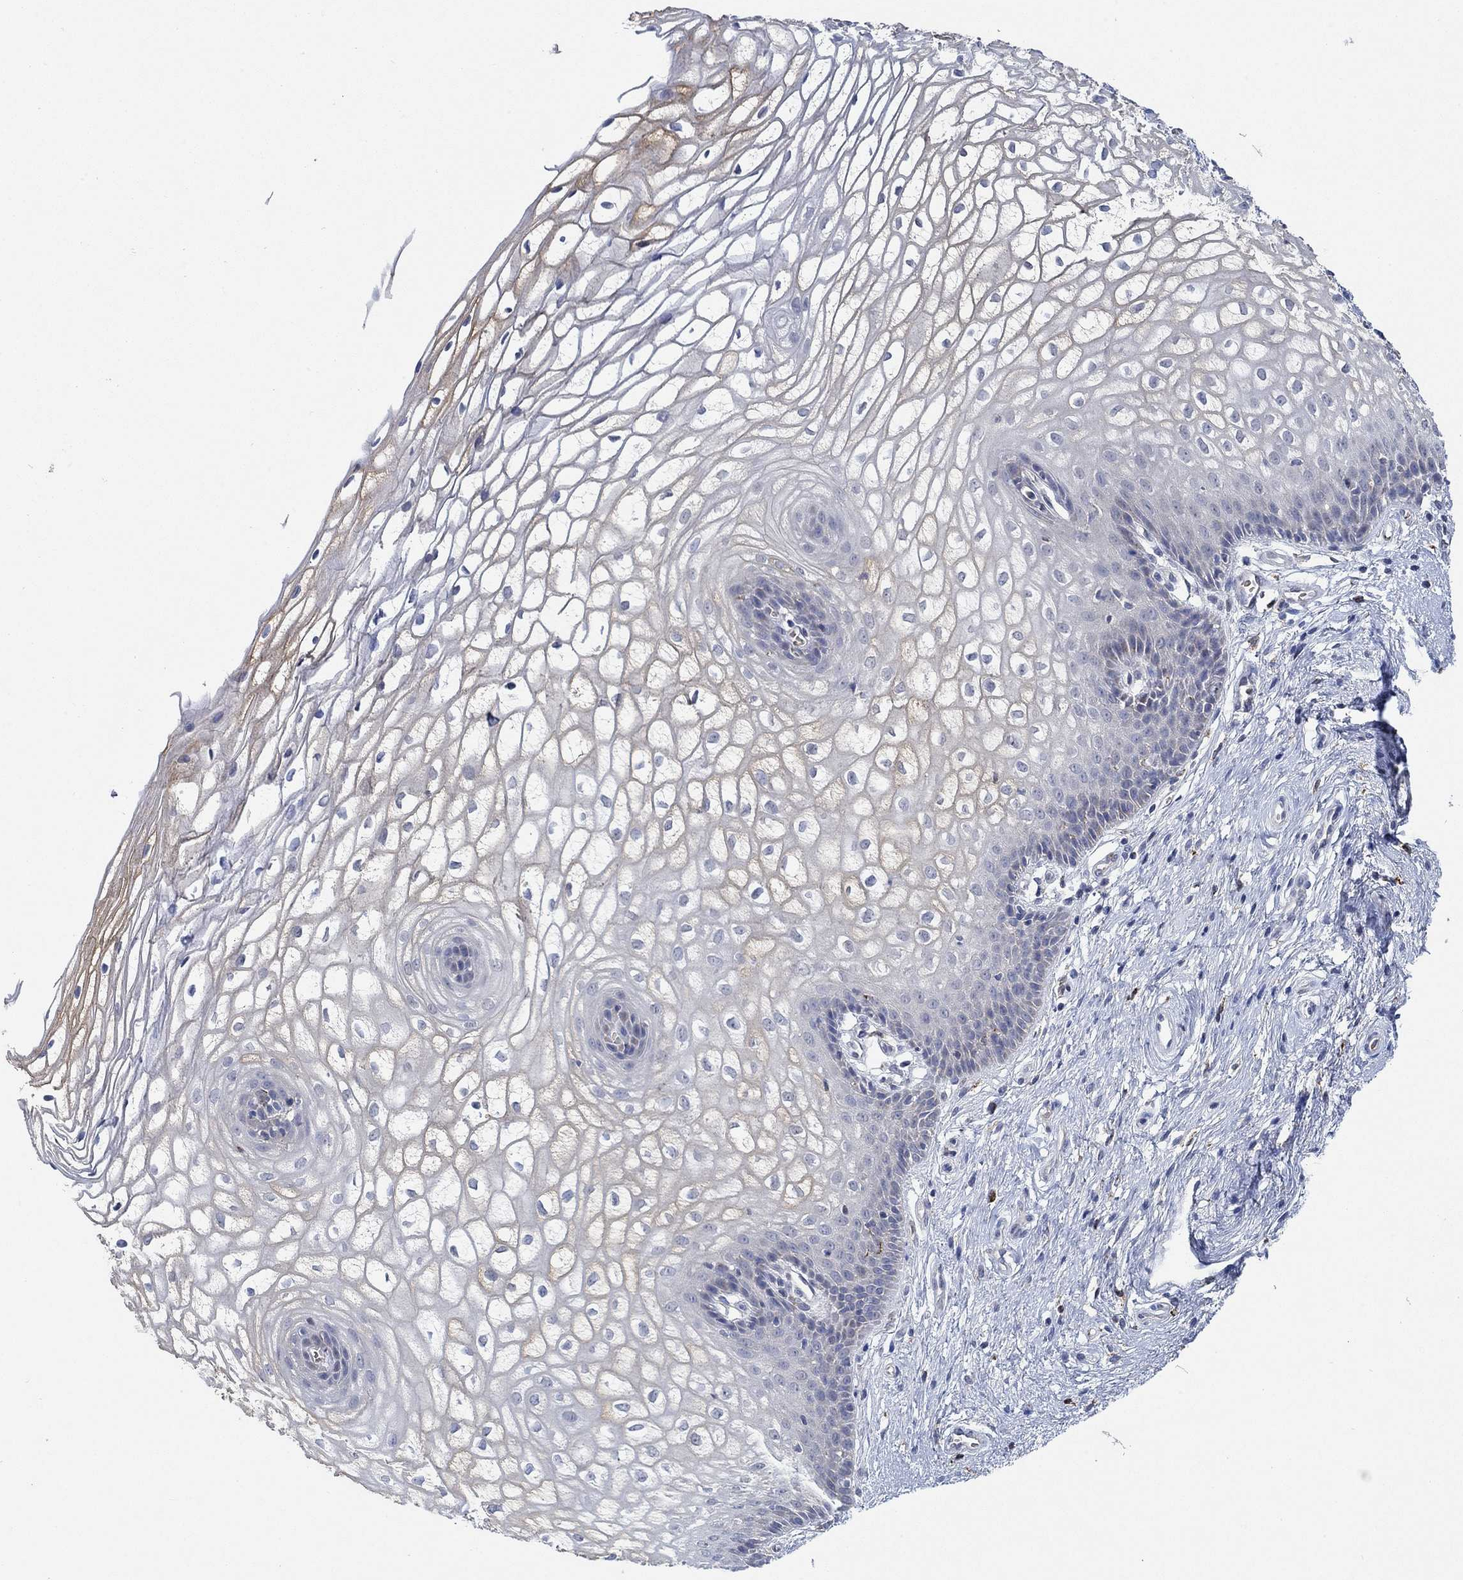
{"staining": {"intensity": "negative", "quantity": "none", "location": "none"}, "tissue": "vagina", "cell_type": "Squamous epithelial cells", "image_type": "normal", "snomed": [{"axis": "morphology", "description": "Normal tissue, NOS"}, {"axis": "topography", "description": "Vagina"}], "caption": "DAB (3,3'-diaminobenzidine) immunohistochemical staining of normal human vagina reveals no significant expression in squamous epithelial cells.", "gene": "MPP1", "patient": {"sex": "female", "age": 34}}